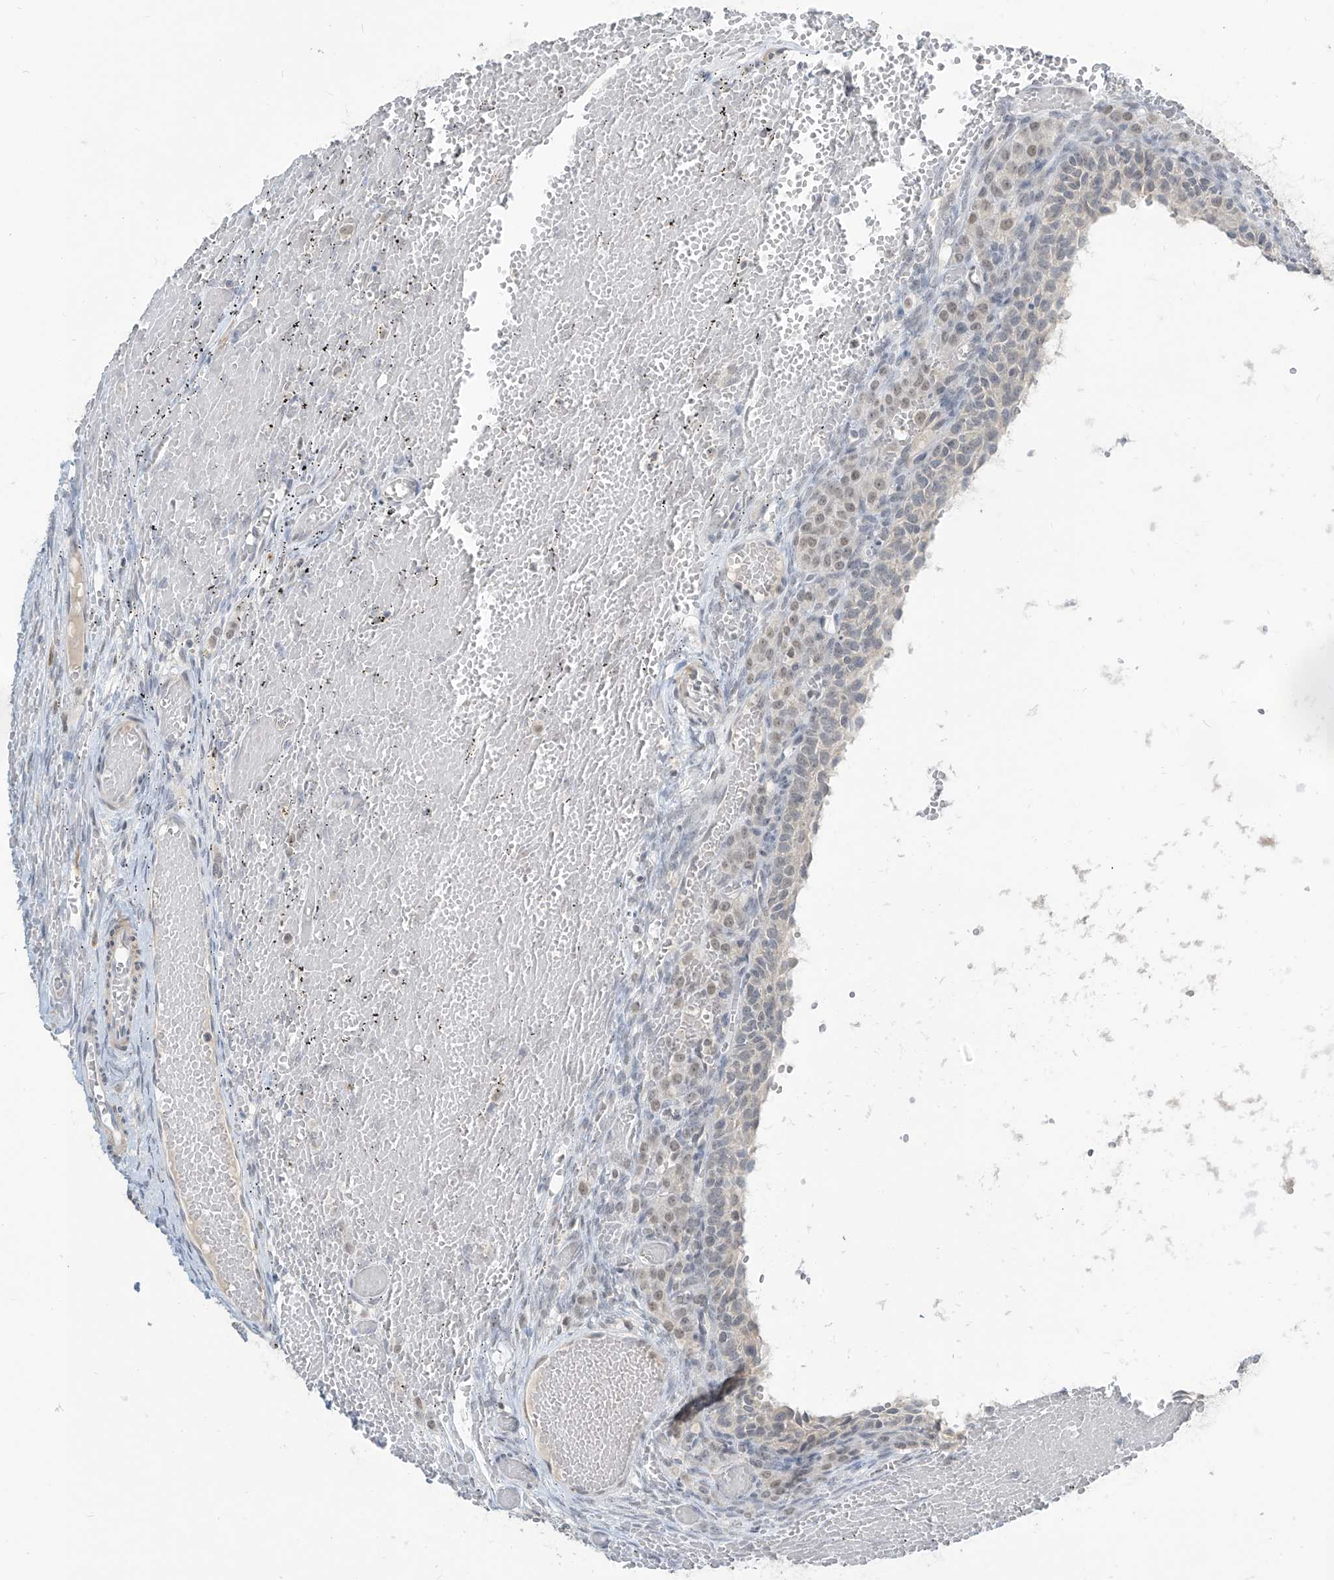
{"staining": {"intensity": "weak", "quantity": "<25%", "location": "nuclear"}, "tissue": "ovary", "cell_type": "Follicle cells", "image_type": "normal", "snomed": [{"axis": "morphology", "description": "Adenocarcinoma, NOS"}, {"axis": "topography", "description": "Endometrium"}], "caption": "DAB (3,3'-diaminobenzidine) immunohistochemical staining of unremarkable human ovary reveals no significant expression in follicle cells. The staining was performed using DAB to visualize the protein expression in brown, while the nuclei were stained in blue with hematoxylin (Magnification: 20x).", "gene": "METAP1D", "patient": {"sex": "female", "age": 32}}